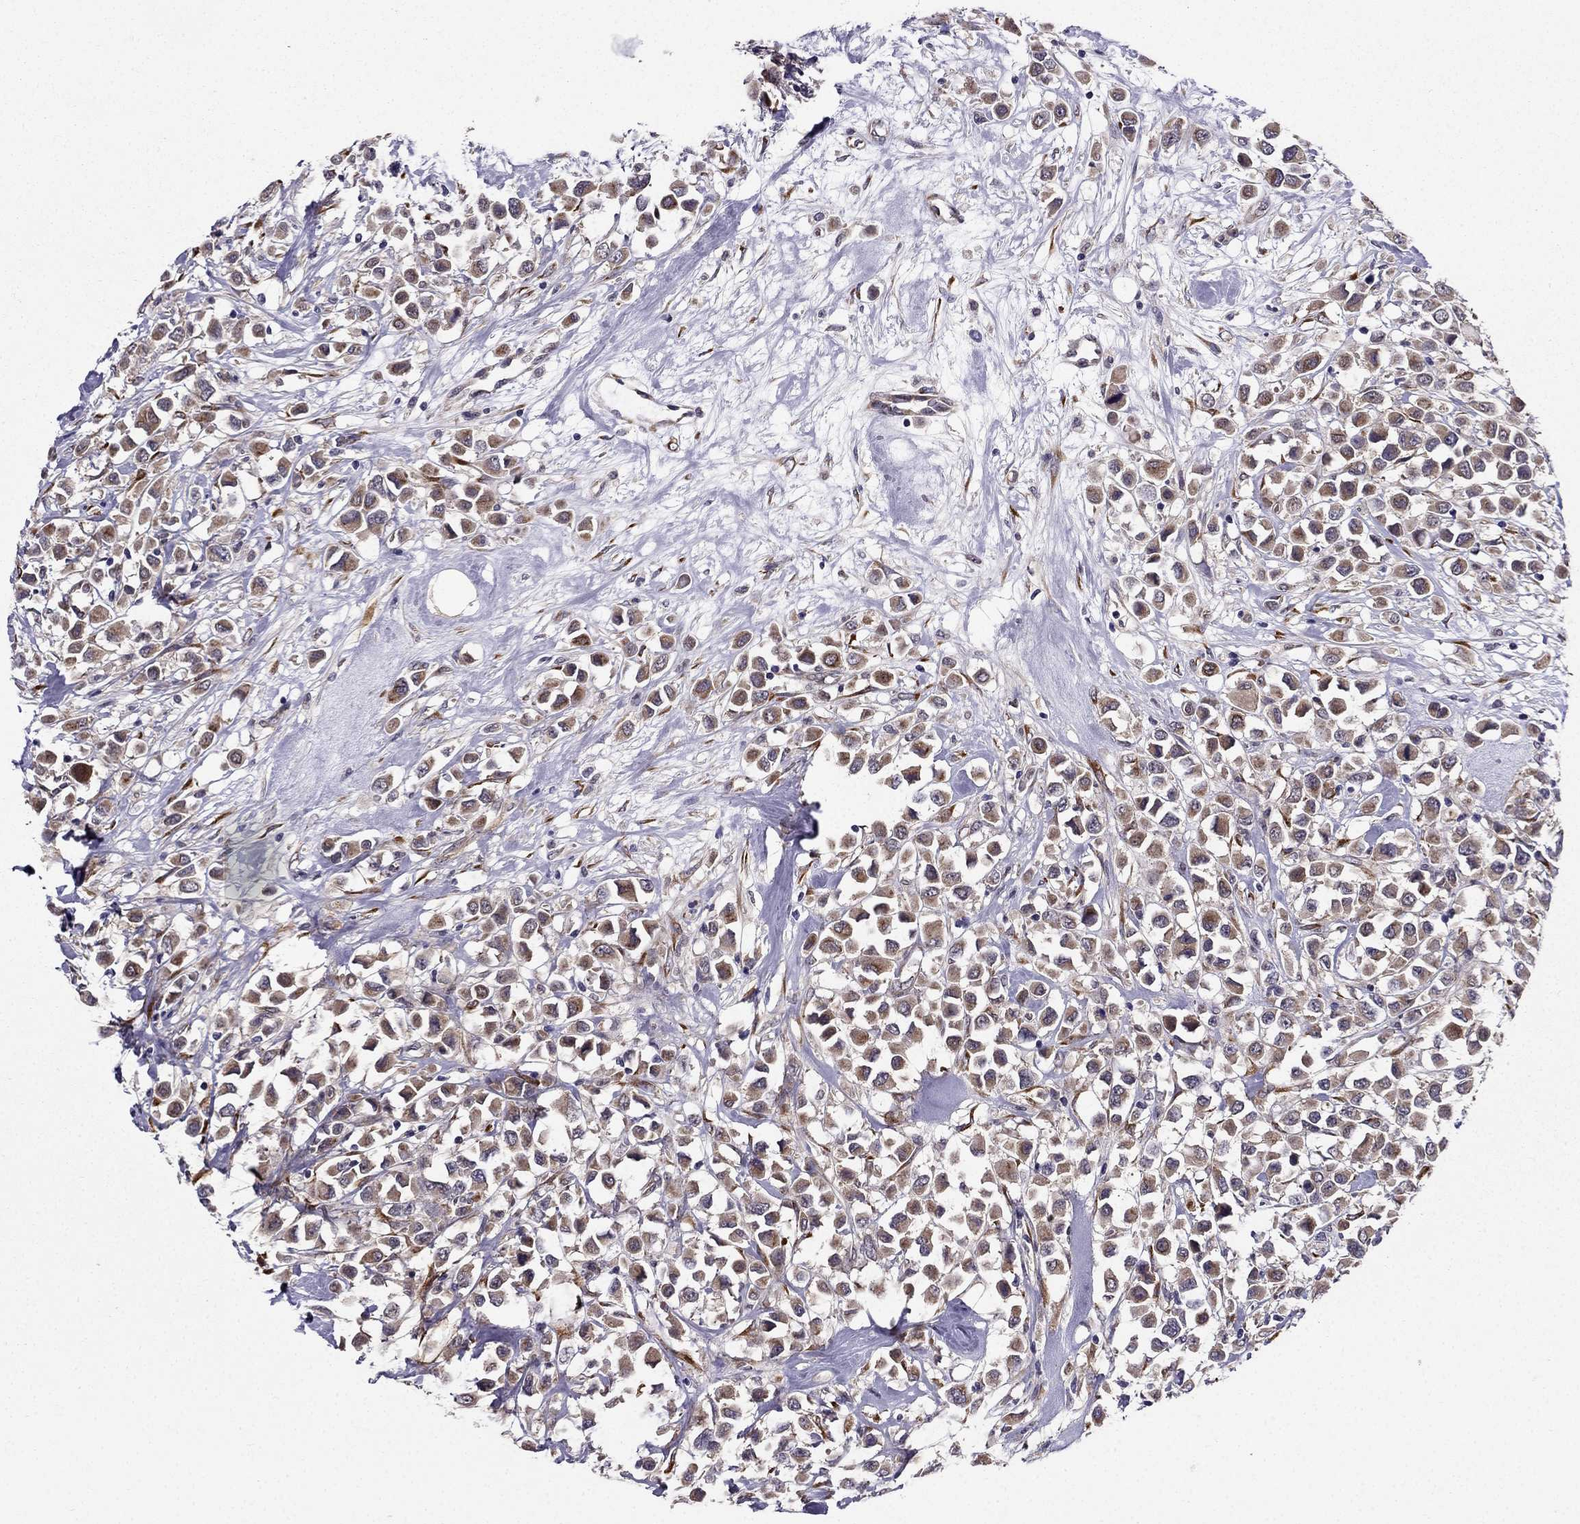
{"staining": {"intensity": "weak", "quantity": ">75%", "location": "cytoplasmic/membranous"}, "tissue": "breast cancer", "cell_type": "Tumor cells", "image_type": "cancer", "snomed": [{"axis": "morphology", "description": "Duct carcinoma"}, {"axis": "topography", "description": "Breast"}], "caption": "Breast invasive ductal carcinoma stained with IHC reveals weak cytoplasmic/membranous expression in approximately >75% of tumor cells. (Stains: DAB (3,3'-diaminobenzidine) in brown, nuclei in blue, Microscopy: brightfield microscopy at high magnification).", "gene": "ARHGEF28", "patient": {"sex": "female", "age": 61}}